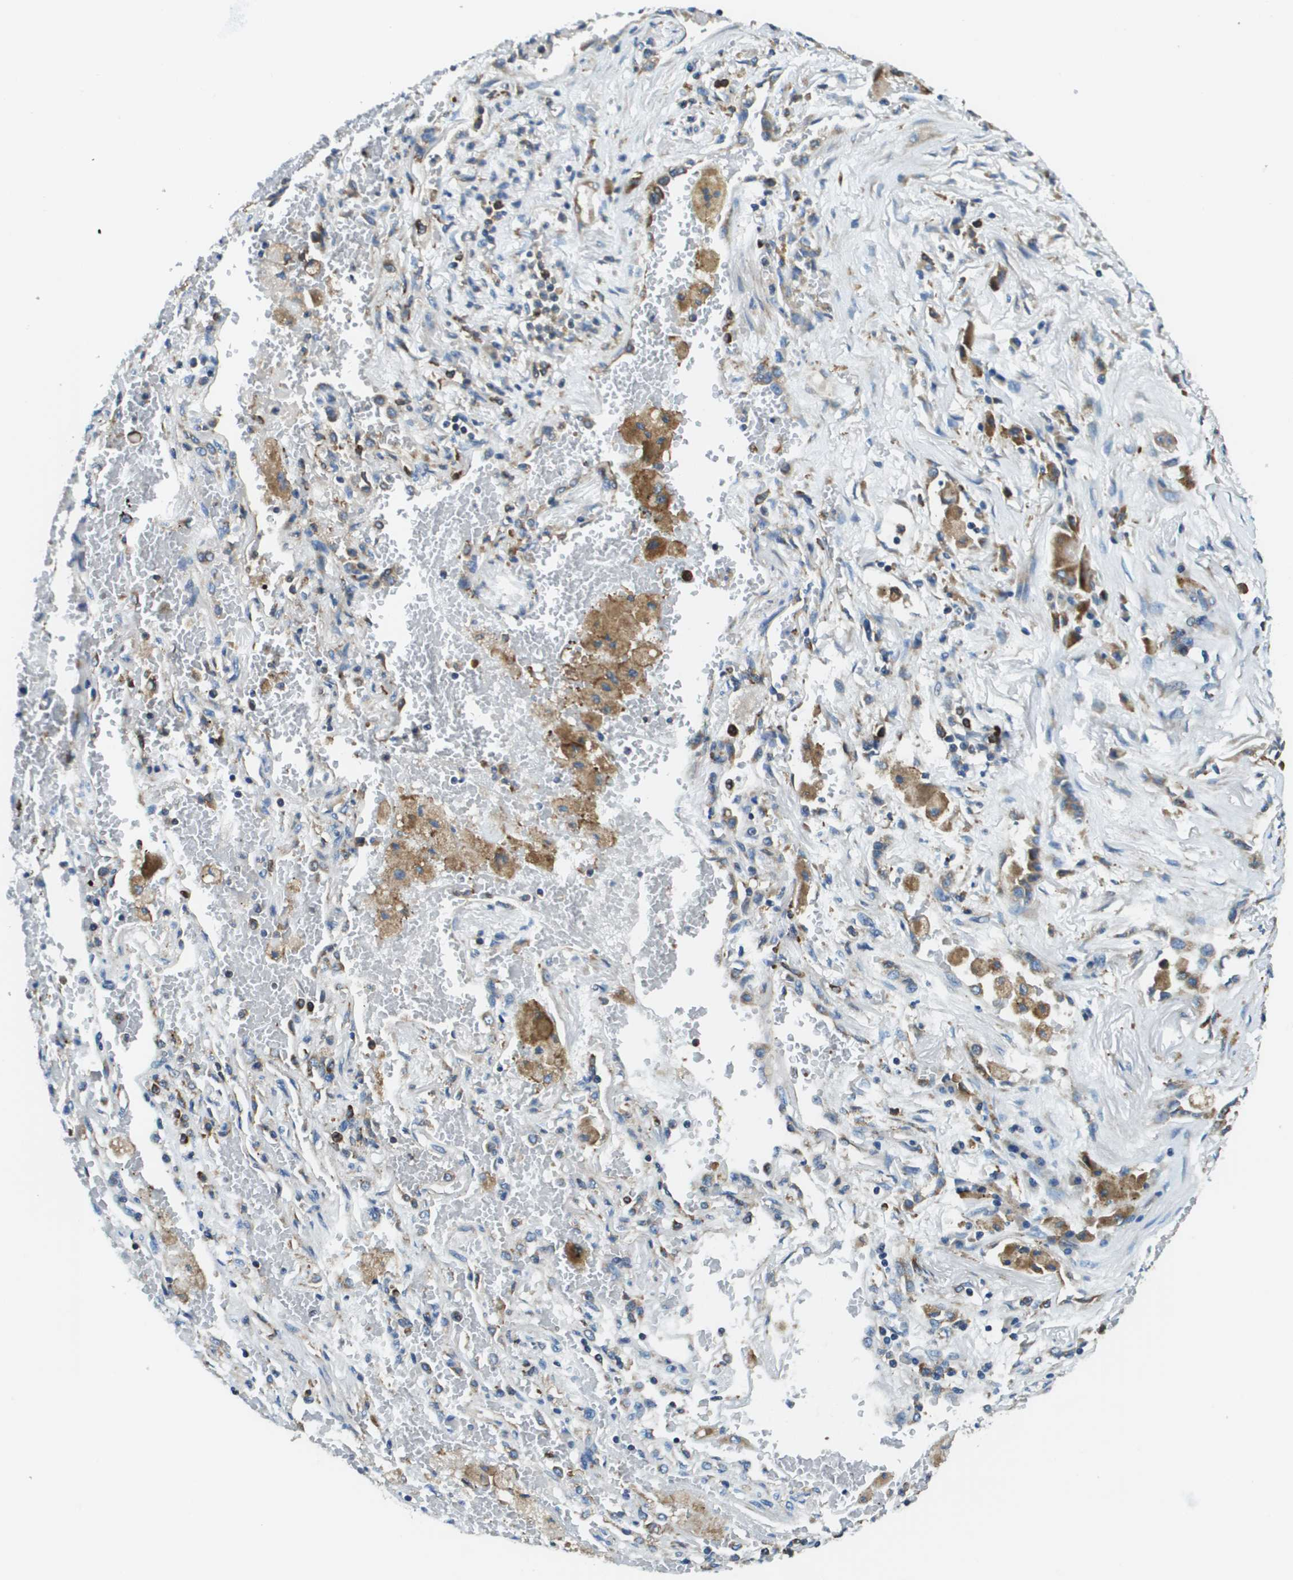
{"staining": {"intensity": "moderate", "quantity": "<25%", "location": "cytoplasmic/membranous"}, "tissue": "lung cancer", "cell_type": "Tumor cells", "image_type": "cancer", "snomed": [{"axis": "morphology", "description": "Squamous cell carcinoma, NOS"}, {"axis": "topography", "description": "Lung"}], "caption": "Tumor cells exhibit moderate cytoplasmic/membranous staining in about <25% of cells in lung squamous cell carcinoma.", "gene": "CNPY3", "patient": {"sex": "male", "age": 61}}